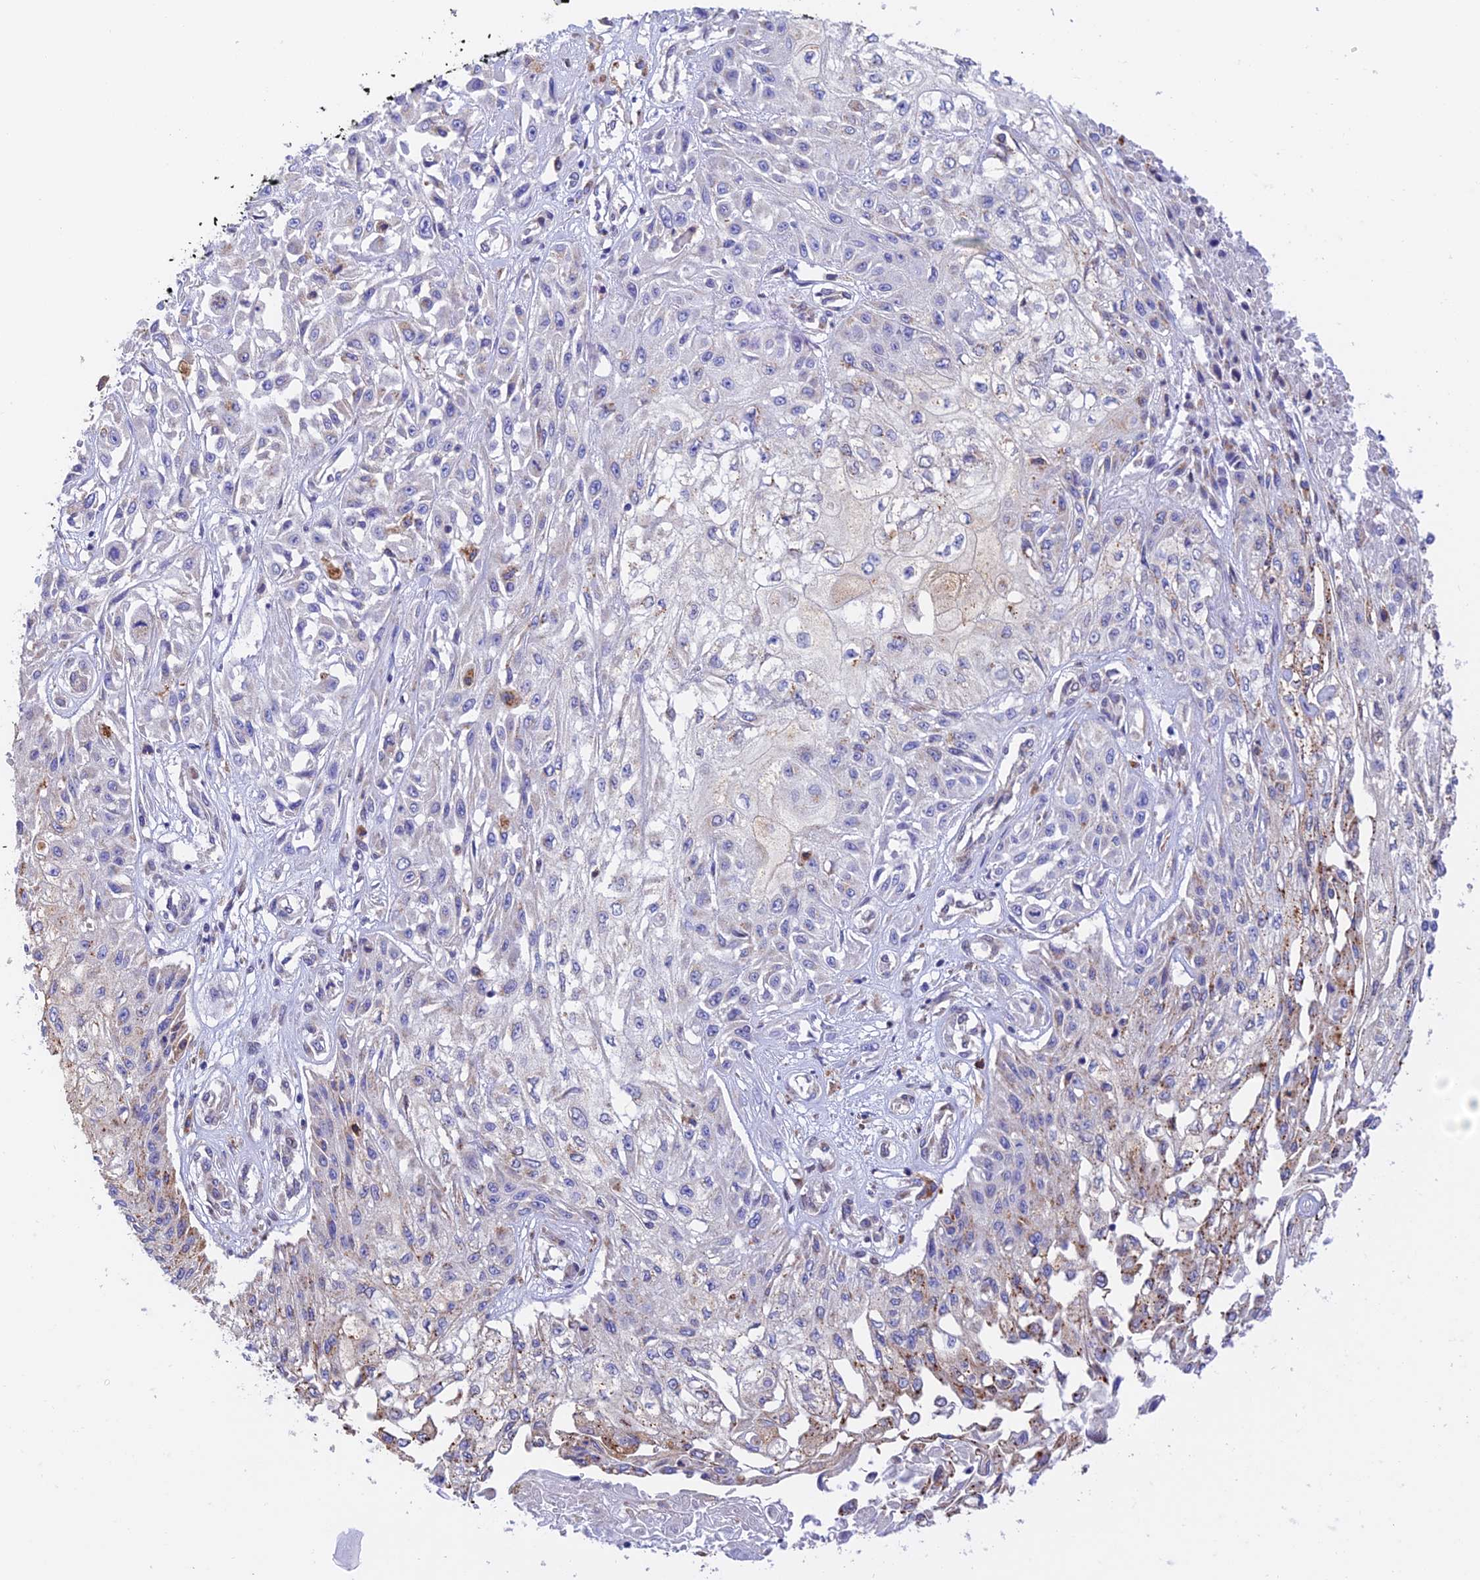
{"staining": {"intensity": "moderate", "quantity": "<25%", "location": "cytoplasmic/membranous"}, "tissue": "skin cancer", "cell_type": "Tumor cells", "image_type": "cancer", "snomed": [{"axis": "morphology", "description": "Squamous cell carcinoma, NOS"}, {"axis": "morphology", "description": "Squamous cell carcinoma, metastatic, NOS"}, {"axis": "topography", "description": "Skin"}, {"axis": "topography", "description": "Lymph node"}], "caption": "Immunohistochemical staining of skin cancer (squamous cell carcinoma) displays low levels of moderate cytoplasmic/membranous protein expression in approximately <25% of tumor cells.", "gene": "VKORC1", "patient": {"sex": "male", "age": 75}}